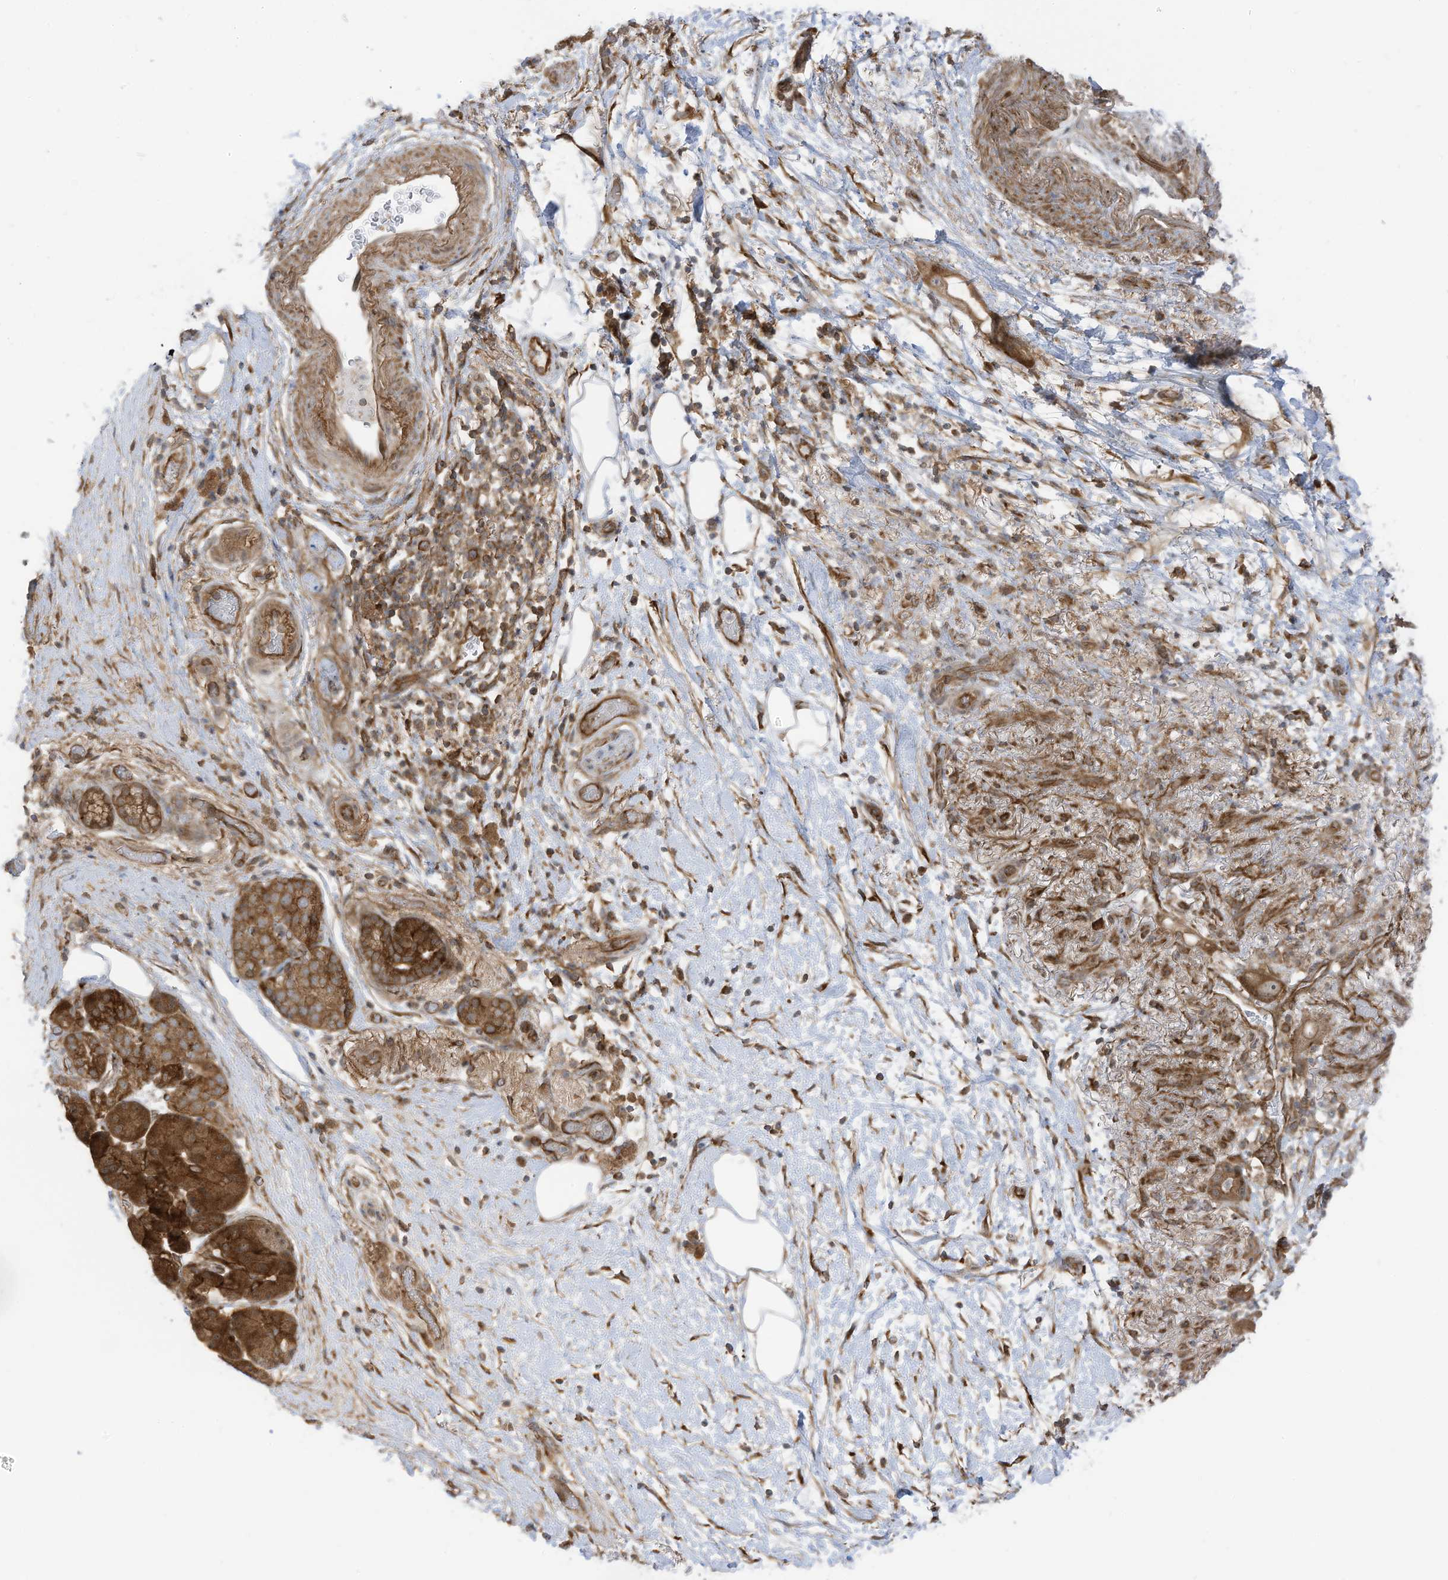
{"staining": {"intensity": "moderate", "quantity": ">75%", "location": "cytoplasmic/membranous"}, "tissue": "pancreatic cancer", "cell_type": "Tumor cells", "image_type": "cancer", "snomed": [{"axis": "morphology", "description": "Normal tissue, NOS"}, {"axis": "morphology", "description": "Adenocarcinoma, NOS"}, {"axis": "topography", "description": "Pancreas"}], "caption": "Tumor cells display medium levels of moderate cytoplasmic/membranous staining in approximately >75% of cells in human pancreatic adenocarcinoma.", "gene": "REPS1", "patient": {"sex": "female", "age": 68}}